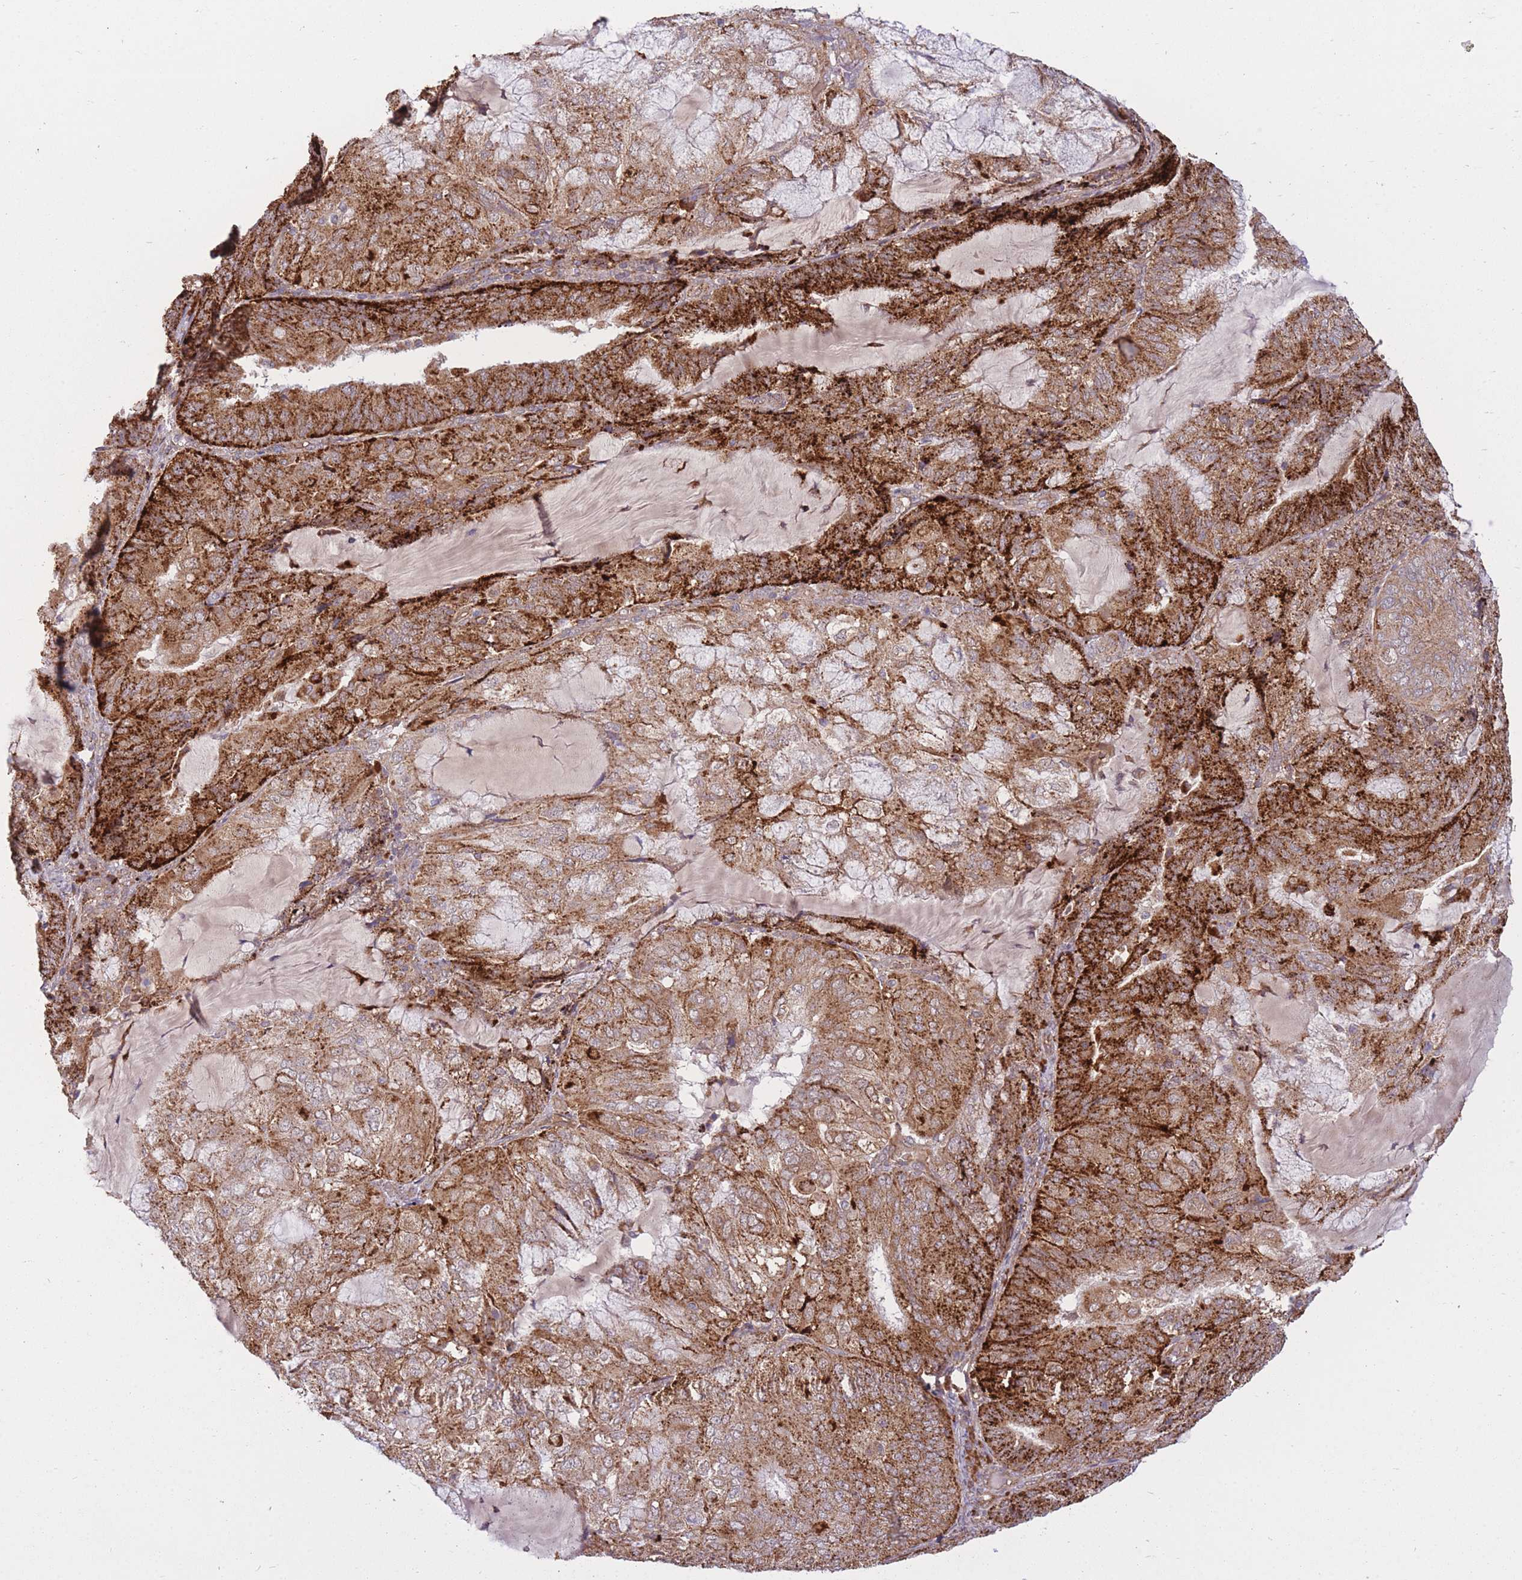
{"staining": {"intensity": "strong", "quantity": ">75%", "location": "cytoplasmic/membranous"}, "tissue": "endometrial cancer", "cell_type": "Tumor cells", "image_type": "cancer", "snomed": [{"axis": "morphology", "description": "Adenocarcinoma, NOS"}, {"axis": "topography", "description": "Endometrium"}], "caption": "Strong cytoplasmic/membranous positivity for a protein is present in about >75% of tumor cells of adenocarcinoma (endometrial) using IHC.", "gene": "POLR3F", "patient": {"sex": "female", "age": 81}}